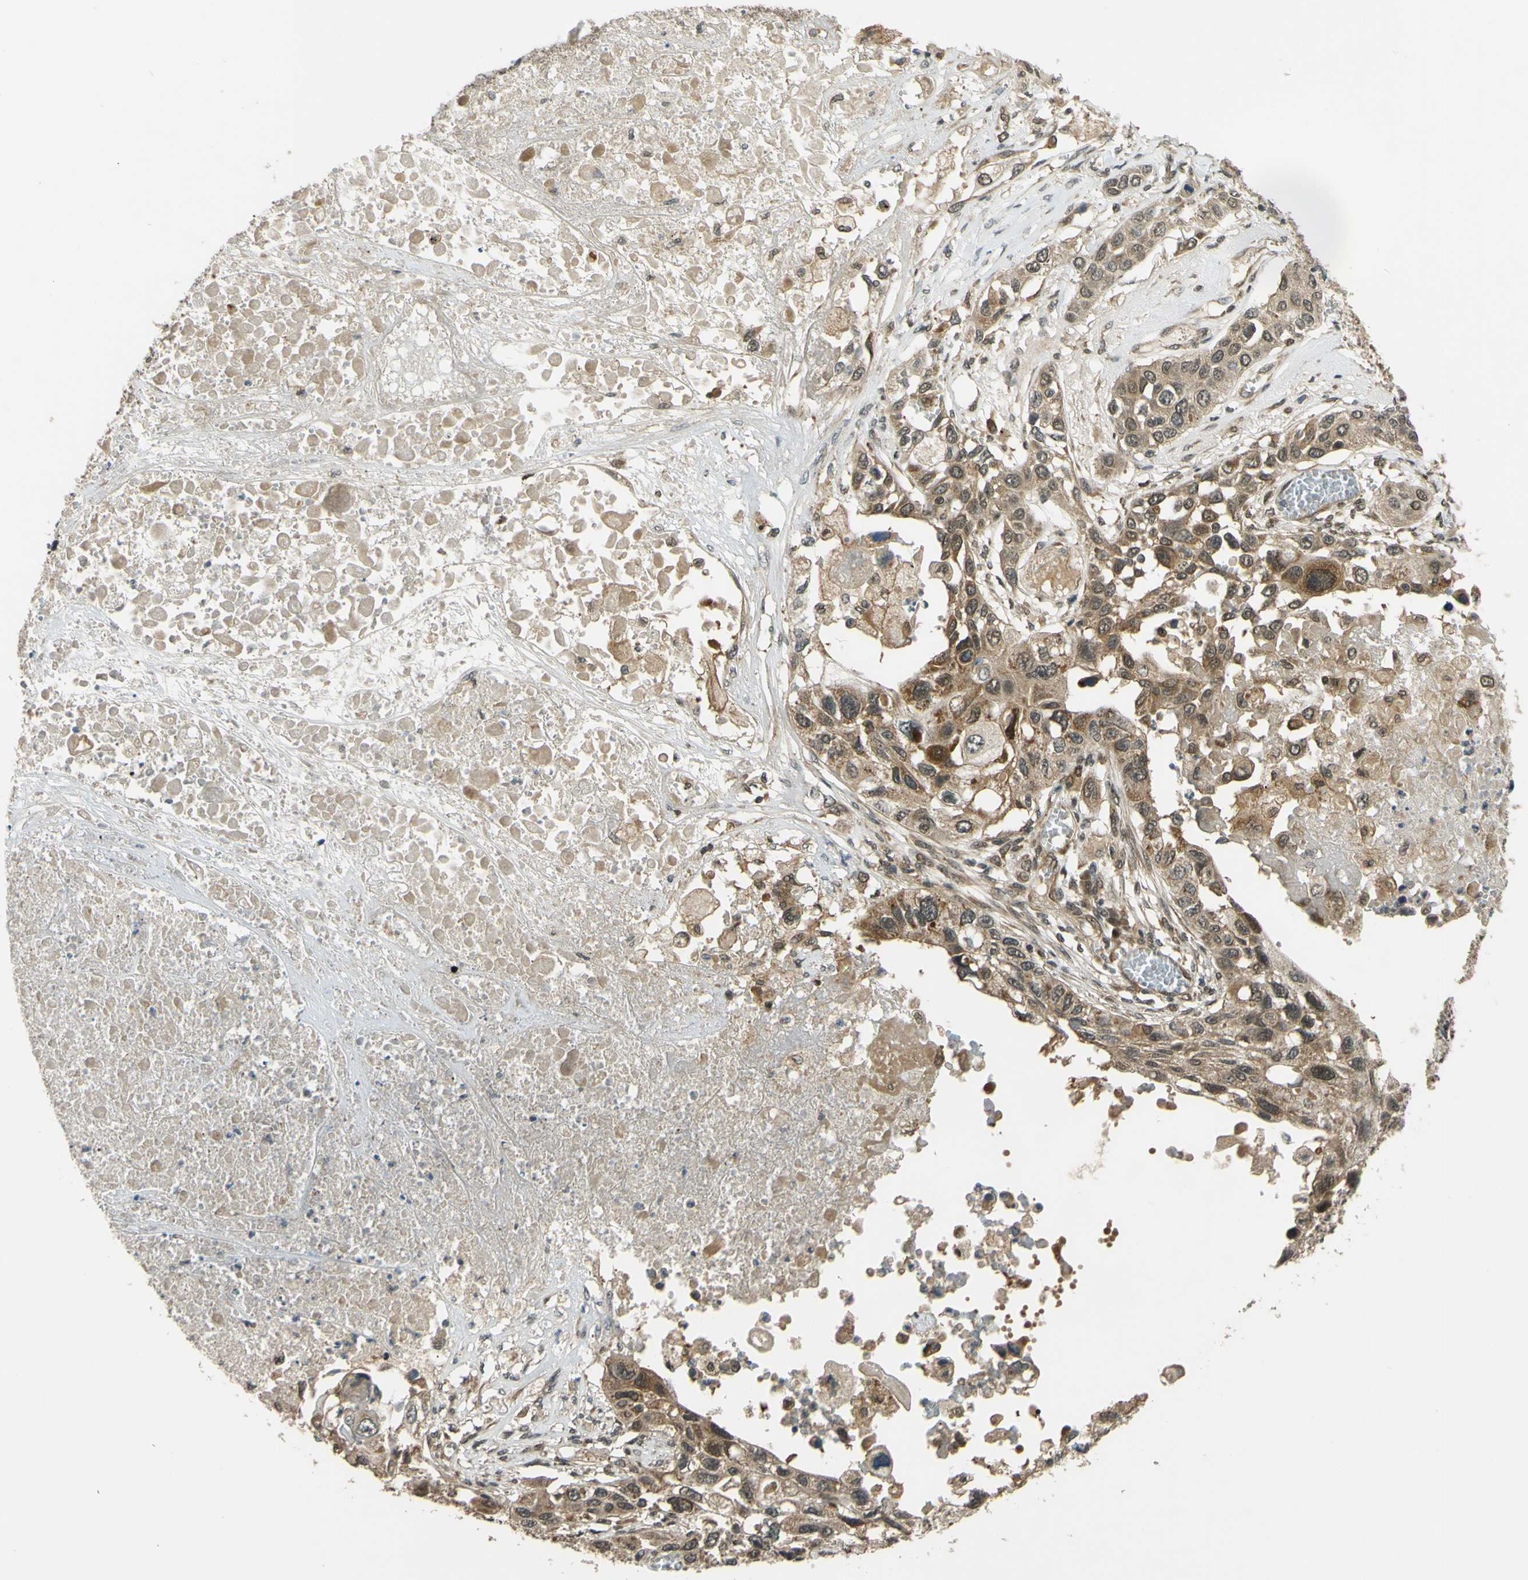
{"staining": {"intensity": "moderate", "quantity": ">75%", "location": "cytoplasmic/membranous,nuclear"}, "tissue": "lung cancer", "cell_type": "Tumor cells", "image_type": "cancer", "snomed": [{"axis": "morphology", "description": "Squamous cell carcinoma, NOS"}, {"axis": "topography", "description": "Lung"}], "caption": "Immunohistochemistry (IHC) (DAB) staining of human lung squamous cell carcinoma demonstrates moderate cytoplasmic/membranous and nuclear protein expression in approximately >75% of tumor cells.", "gene": "ABCC8", "patient": {"sex": "male", "age": 71}}